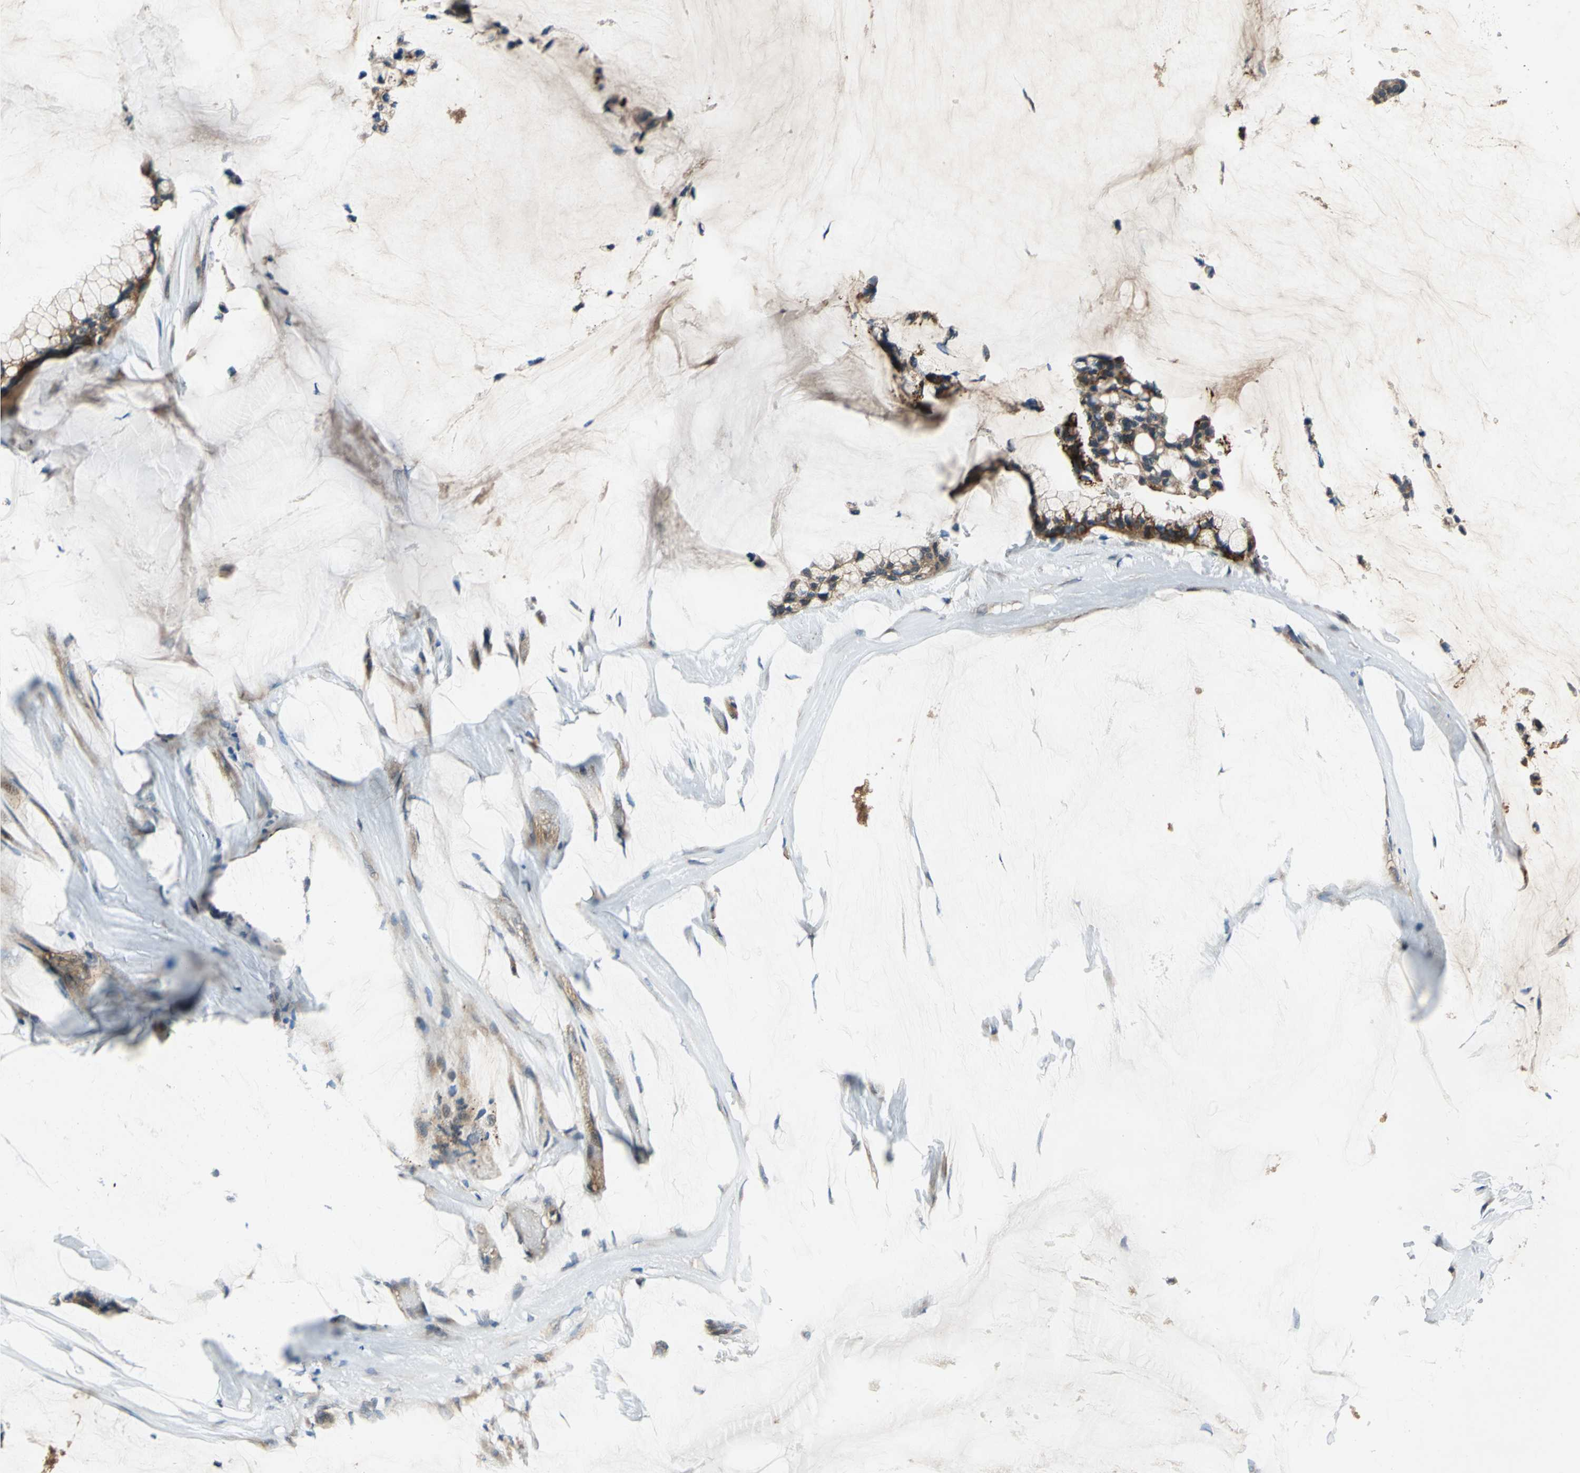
{"staining": {"intensity": "strong", "quantity": "25%-75%", "location": "cytoplasmic/membranous"}, "tissue": "ovarian cancer", "cell_type": "Tumor cells", "image_type": "cancer", "snomed": [{"axis": "morphology", "description": "Cystadenocarcinoma, mucinous, NOS"}, {"axis": "topography", "description": "Ovary"}], "caption": "There is high levels of strong cytoplasmic/membranous expression in tumor cells of ovarian cancer (mucinous cystadenocarcinoma), as demonstrated by immunohistochemical staining (brown color).", "gene": "EMCN", "patient": {"sex": "female", "age": 39}}